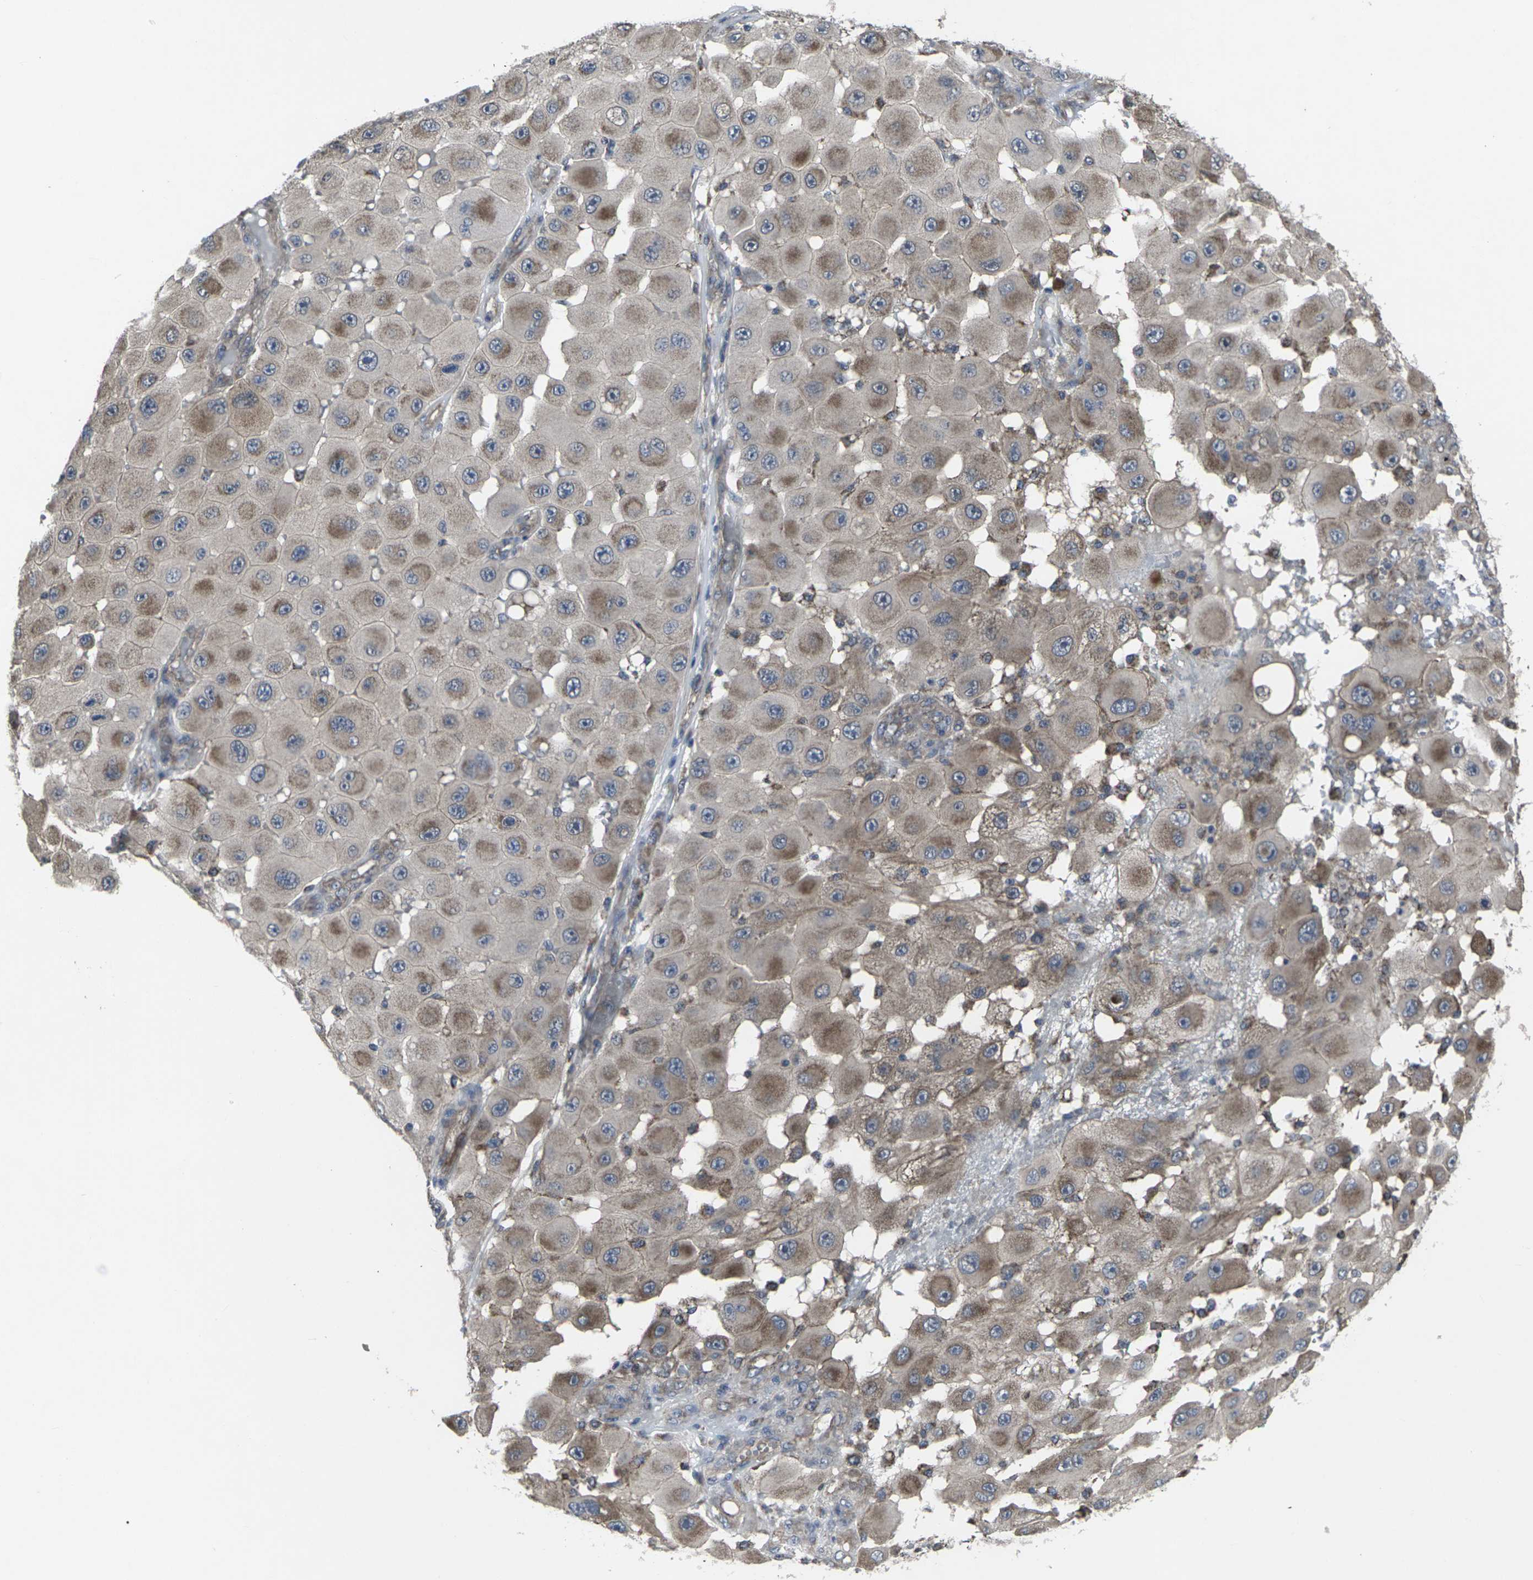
{"staining": {"intensity": "moderate", "quantity": "25%-75%", "location": "cytoplasmic/membranous"}, "tissue": "melanoma", "cell_type": "Tumor cells", "image_type": "cancer", "snomed": [{"axis": "morphology", "description": "Malignant melanoma, NOS"}, {"axis": "topography", "description": "Skin"}], "caption": "Immunohistochemistry micrograph of human malignant melanoma stained for a protein (brown), which demonstrates medium levels of moderate cytoplasmic/membranous staining in about 25%-75% of tumor cells.", "gene": "MAPKAPK2", "patient": {"sex": "female", "age": 81}}